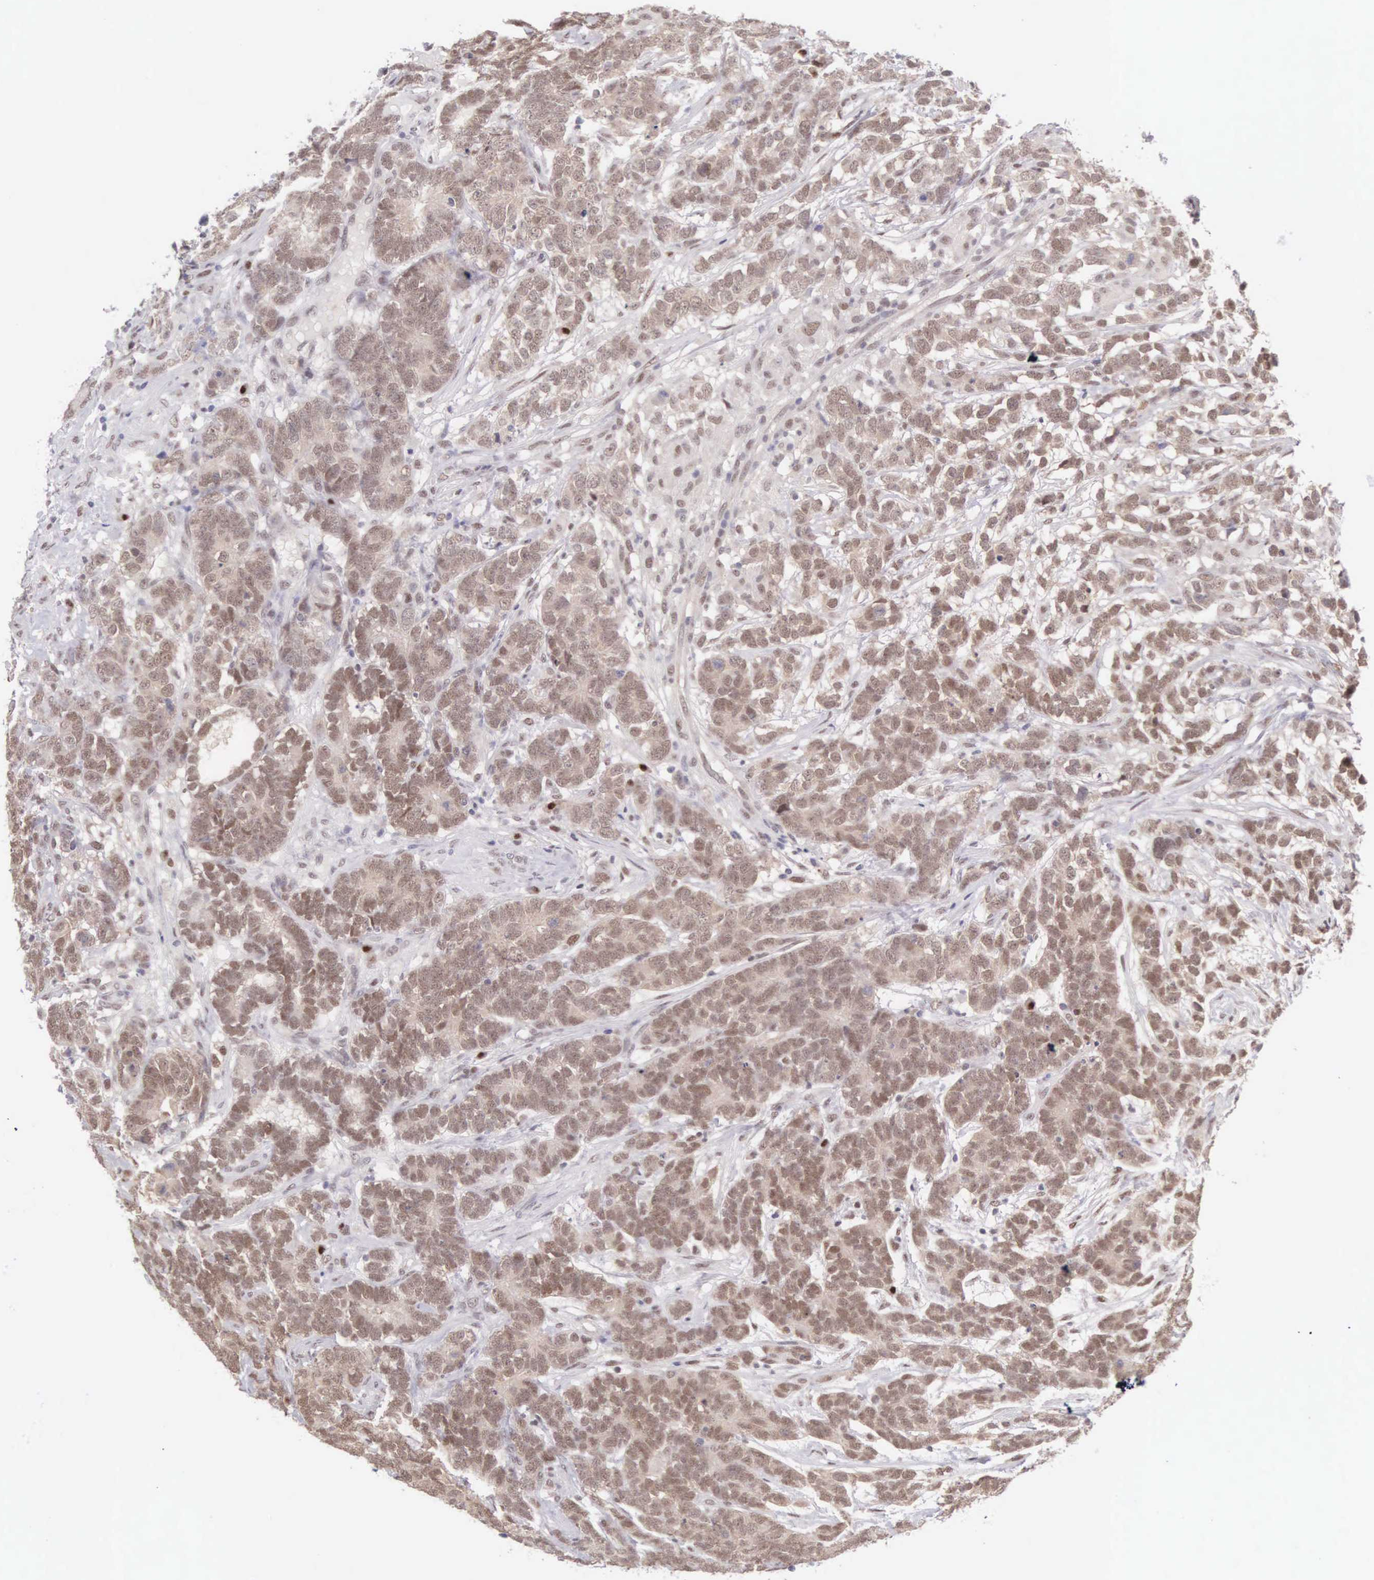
{"staining": {"intensity": "moderate", "quantity": ">75%", "location": "cytoplasmic/membranous,nuclear"}, "tissue": "testis cancer", "cell_type": "Tumor cells", "image_type": "cancer", "snomed": [{"axis": "morphology", "description": "Carcinoma, Embryonal, NOS"}, {"axis": "topography", "description": "Testis"}], "caption": "An immunohistochemistry (IHC) histopathology image of neoplastic tissue is shown. Protein staining in brown shows moderate cytoplasmic/membranous and nuclear positivity in testis cancer (embryonal carcinoma) within tumor cells. (DAB (3,3'-diaminobenzidine) IHC with brightfield microscopy, high magnification).", "gene": "CCDC117", "patient": {"sex": "male", "age": 26}}